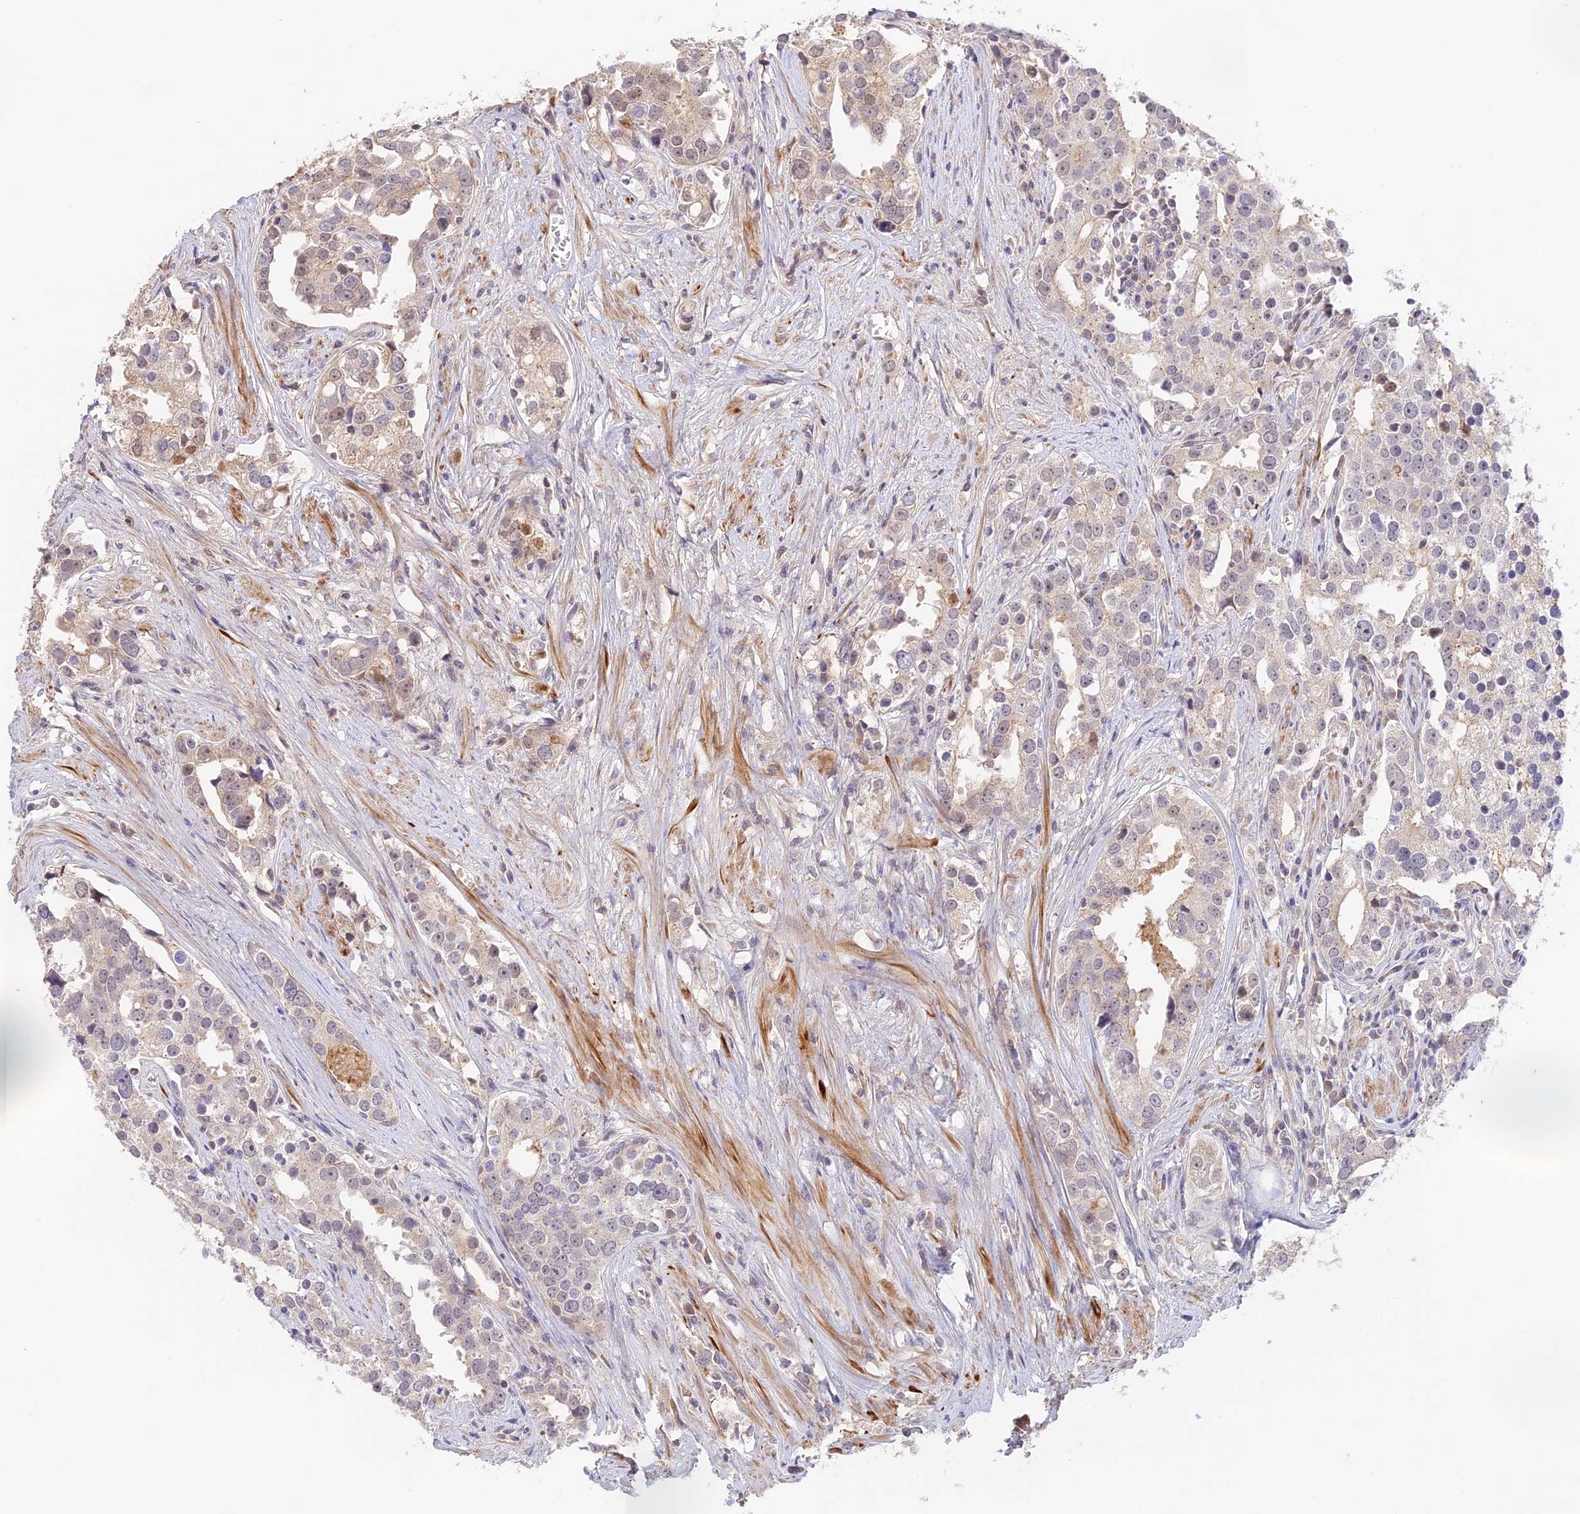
{"staining": {"intensity": "negative", "quantity": "none", "location": "none"}, "tissue": "prostate cancer", "cell_type": "Tumor cells", "image_type": "cancer", "snomed": [{"axis": "morphology", "description": "Adenocarcinoma, High grade"}, {"axis": "topography", "description": "Prostate"}], "caption": "This is an IHC photomicrograph of prostate cancer. There is no positivity in tumor cells.", "gene": "CAMSAP3", "patient": {"sex": "male", "age": 71}}